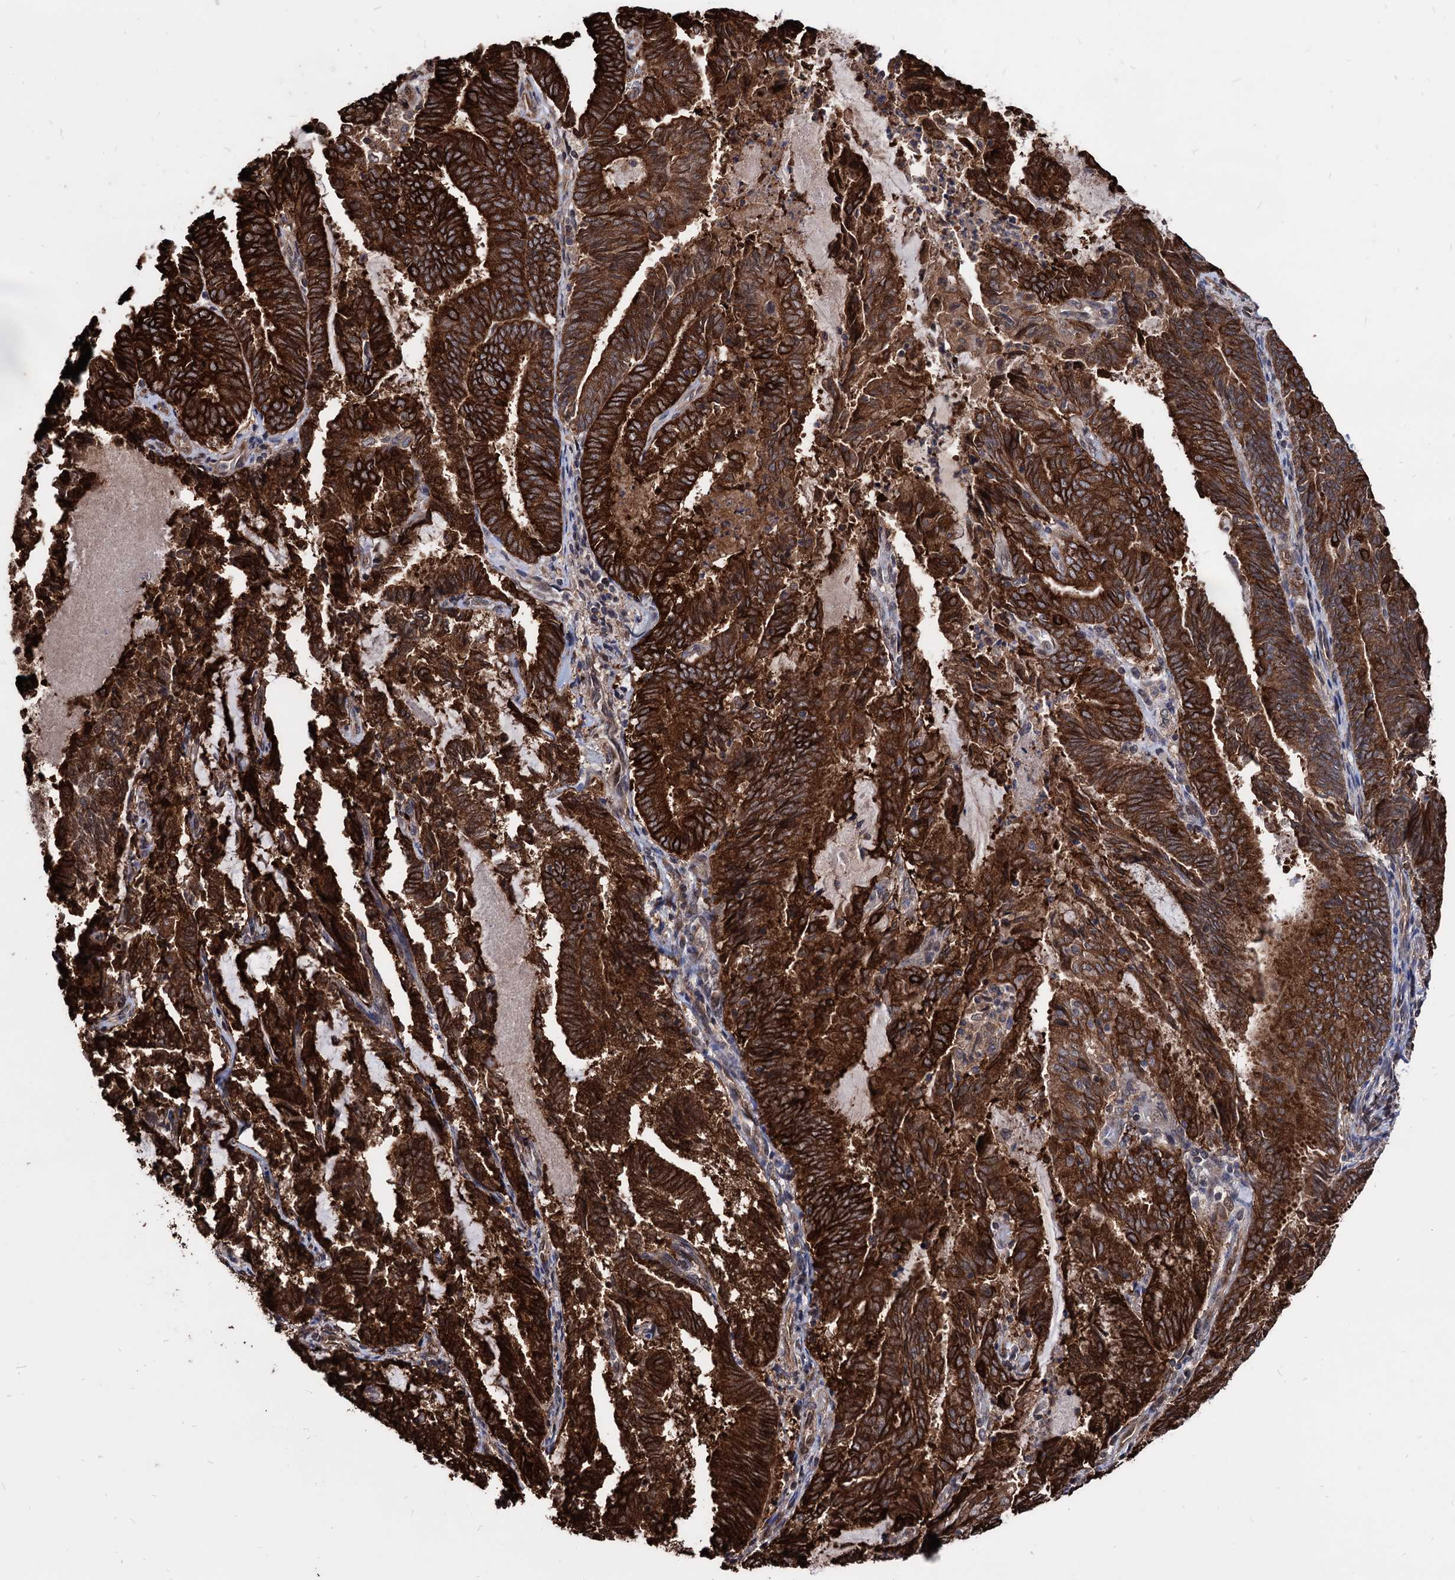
{"staining": {"intensity": "strong", "quantity": ">75%", "location": "cytoplasmic/membranous"}, "tissue": "endometrial cancer", "cell_type": "Tumor cells", "image_type": "cancer", "snomed": [{"axis": "morphology", "description": "Adenocarcinoma, NOS"}, {"axis": "topography", "description": "Endometrium"}], "caption": "IHC (DAB (3,3'-diaminobenzidine)) staining of human endometrial cancer exhibits strong cytoplasmic/membranous protein staining in about >75% of tumor cells.", "gene": "ANKRD12", "patient": {"sex": "female", "age": 80}}